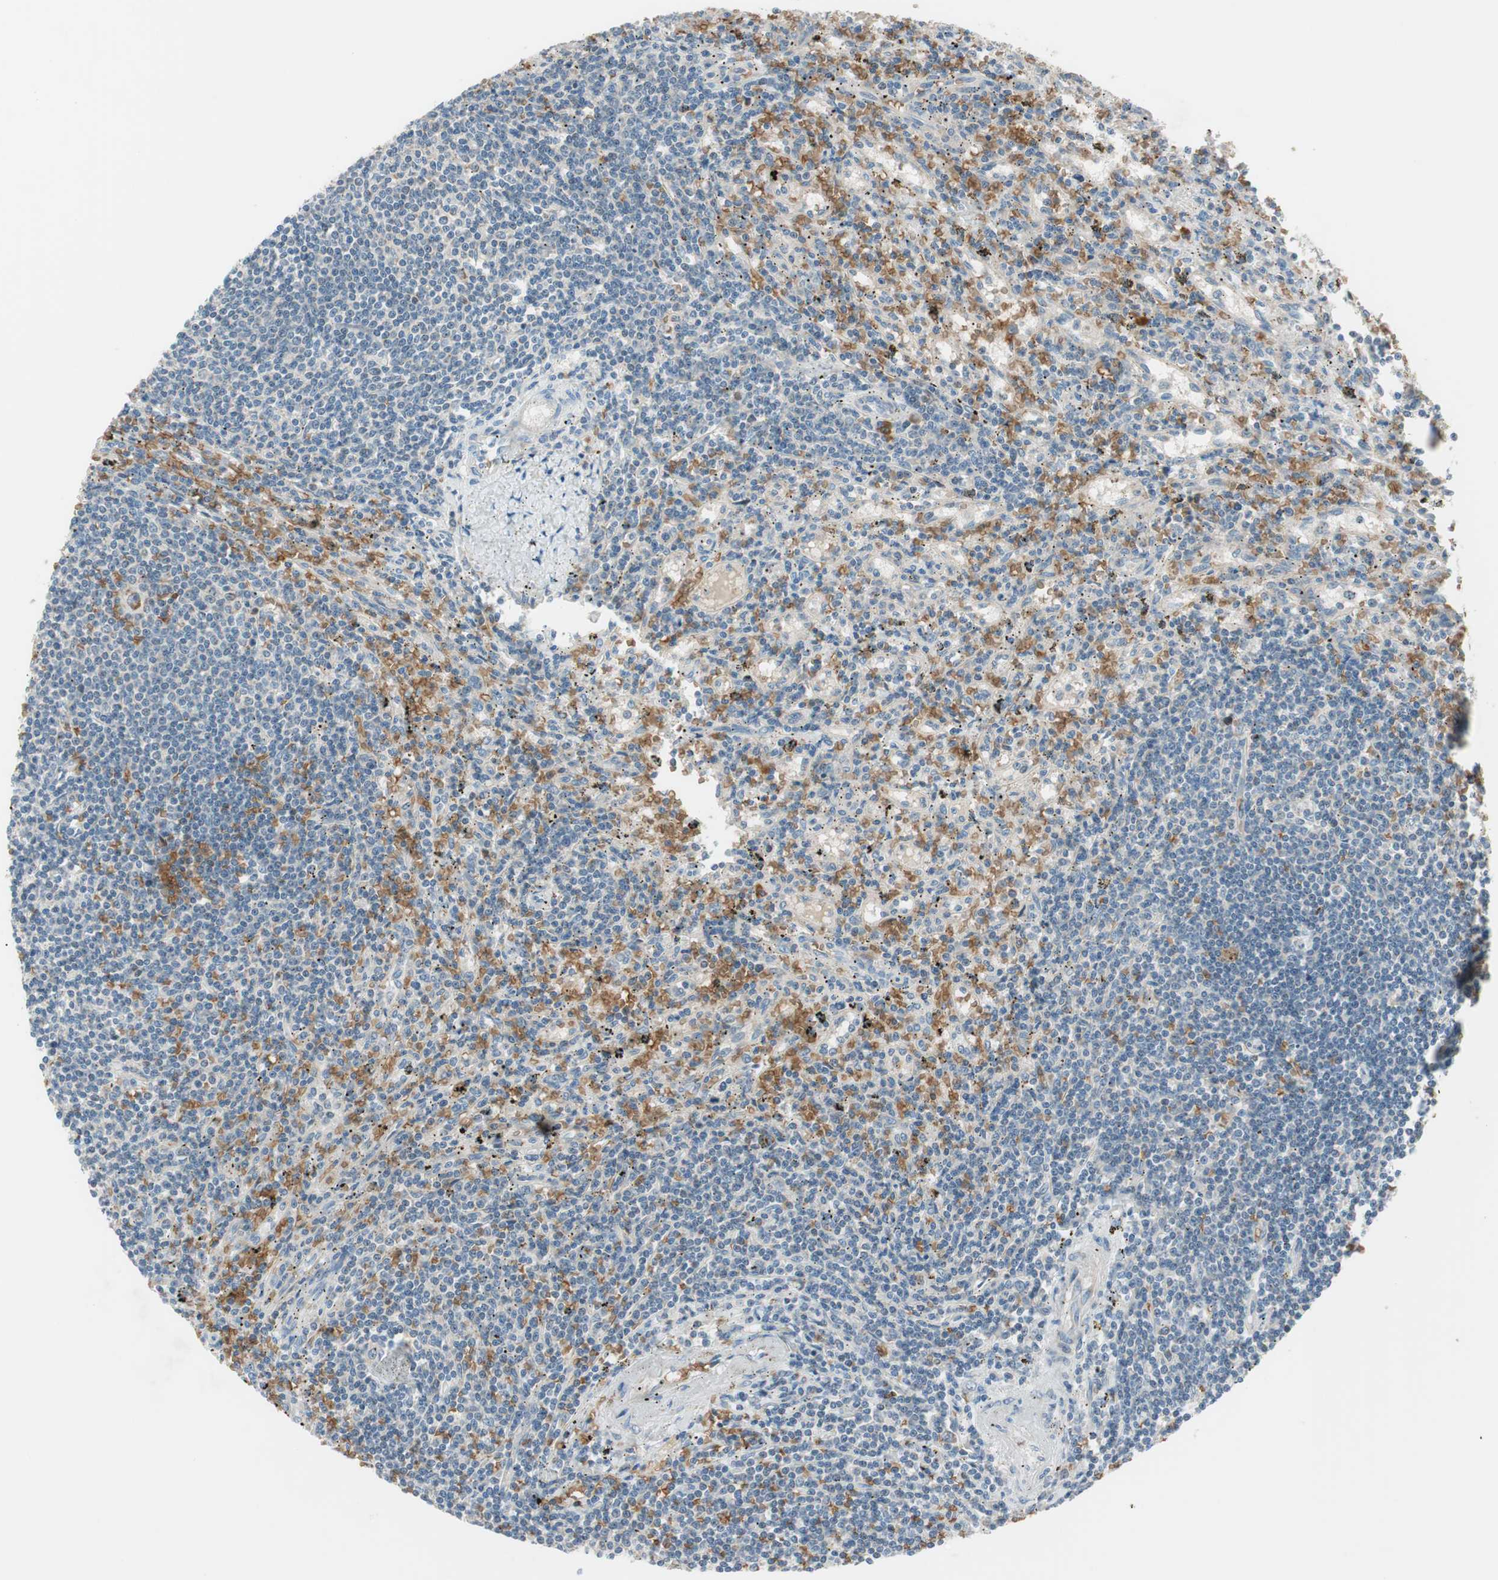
{"staining": {"intensity": "negative", "quantity": "none", "location": "none"}, "tissue": "lymphoma", "cell_type": "Tumor cells", "image_type": "cancer", "snomed": [{"axis": "morphology", "description": "Malignant lymphoma, non-Hodgkin's type, Low grade"}, {"axis": "topography", "description": "Spleen"}], "caption": "IHC image of human lymphoma stained for a protein (brown), which shows no positivity in tumor cells.", "gene": "GYPC", "patient": {"sex": "male", "age": 76}}